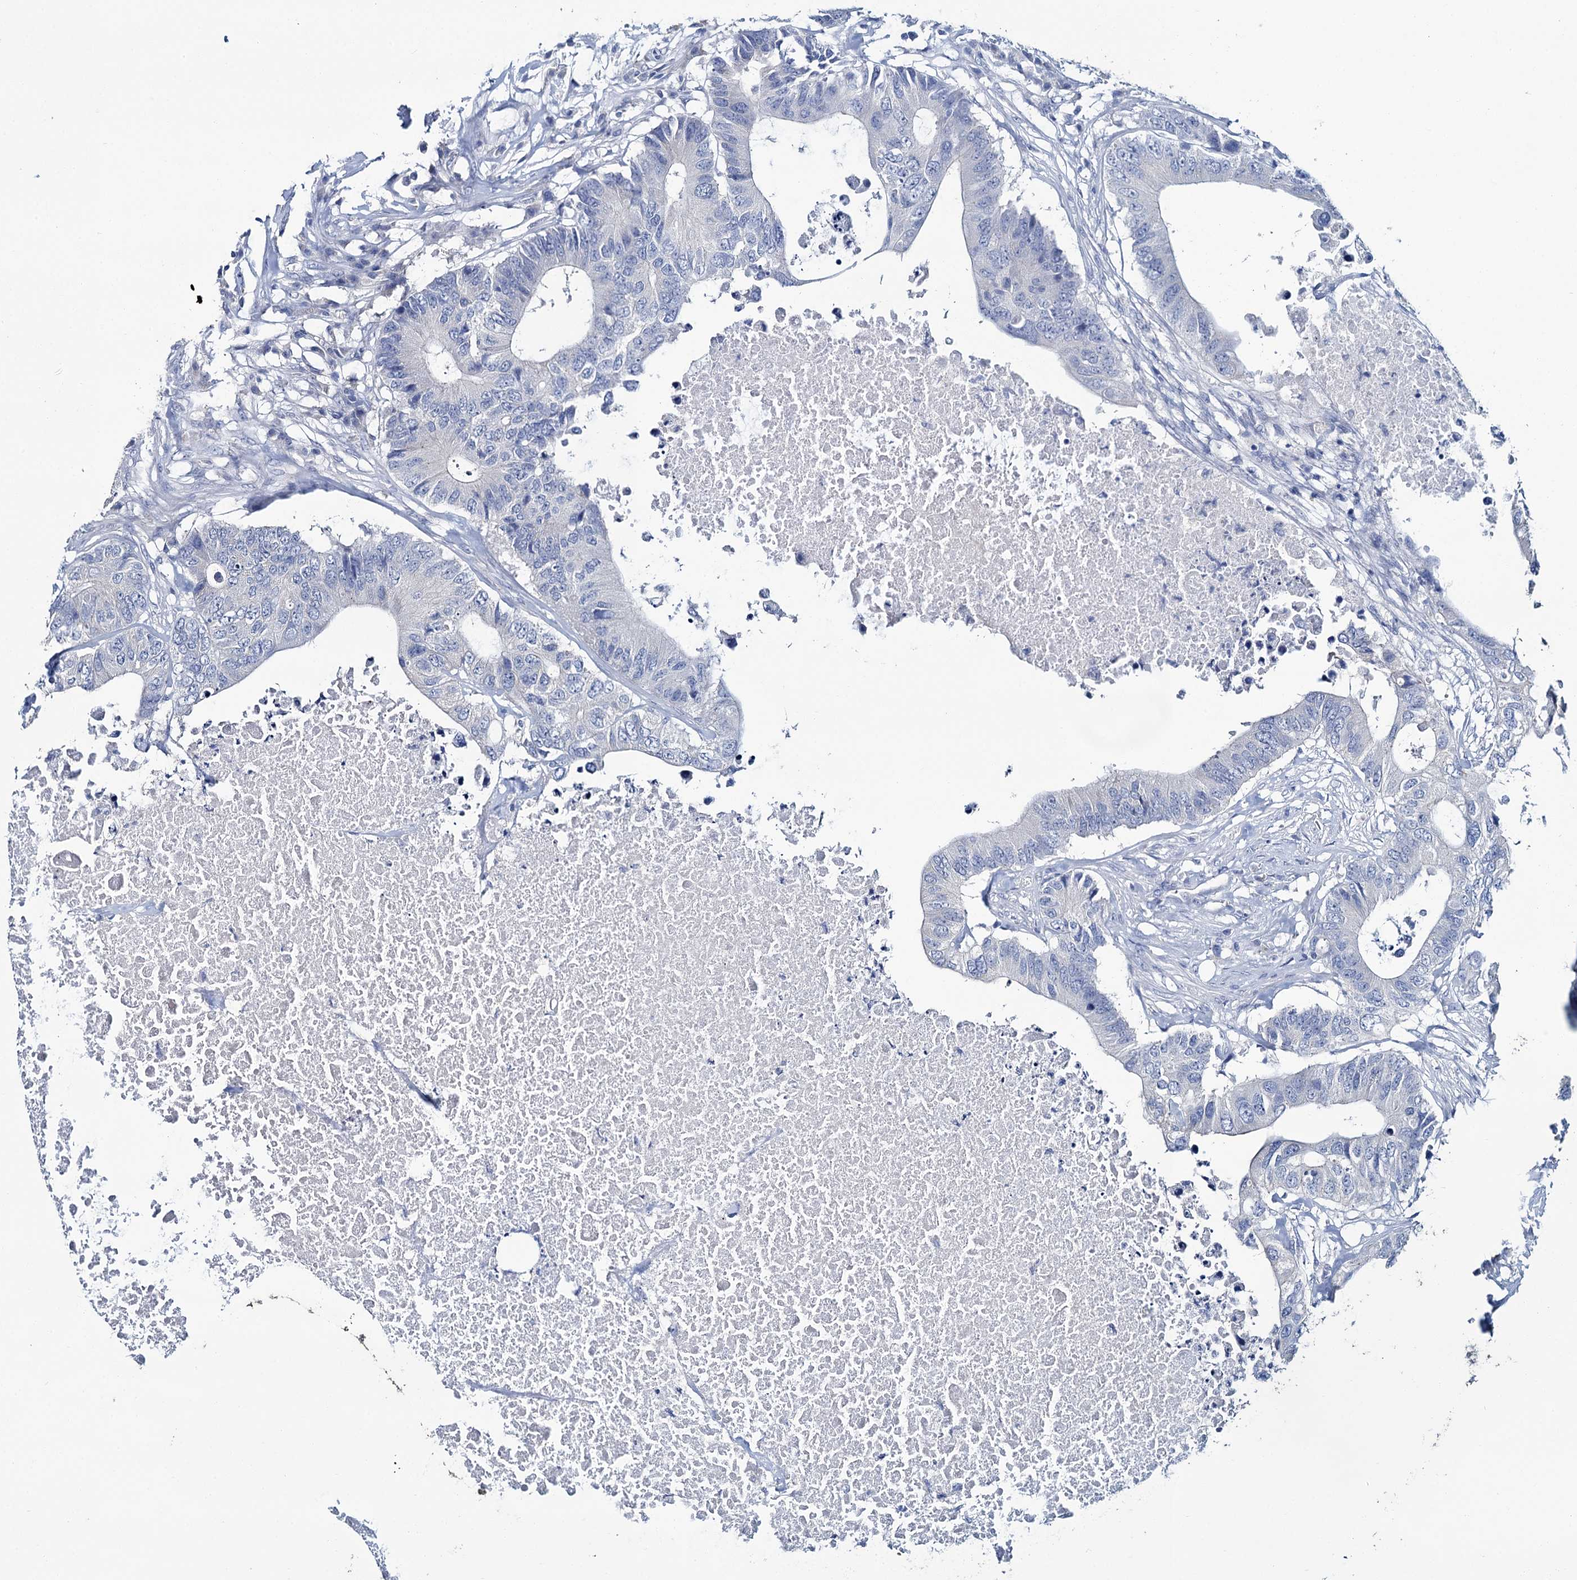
{"staining": {"intensity": "negative", "quantity": "none", "location": "none"}, "tissue": "colorectal cancer", "cell_type": "Tumor cells", "image_type": "cancer", "snomed": [{"axis": "morphology", "description": "Adenocarcinoma, NOS"}, {"axis": "topography", "description": "Colon"}], "caption": "Photomicrograph shows no protein staining in tumor cells of colorectal adenocarcinoma tissue.", "gene": "SNCB", "patient": {"sex": "male", "age": 71}}